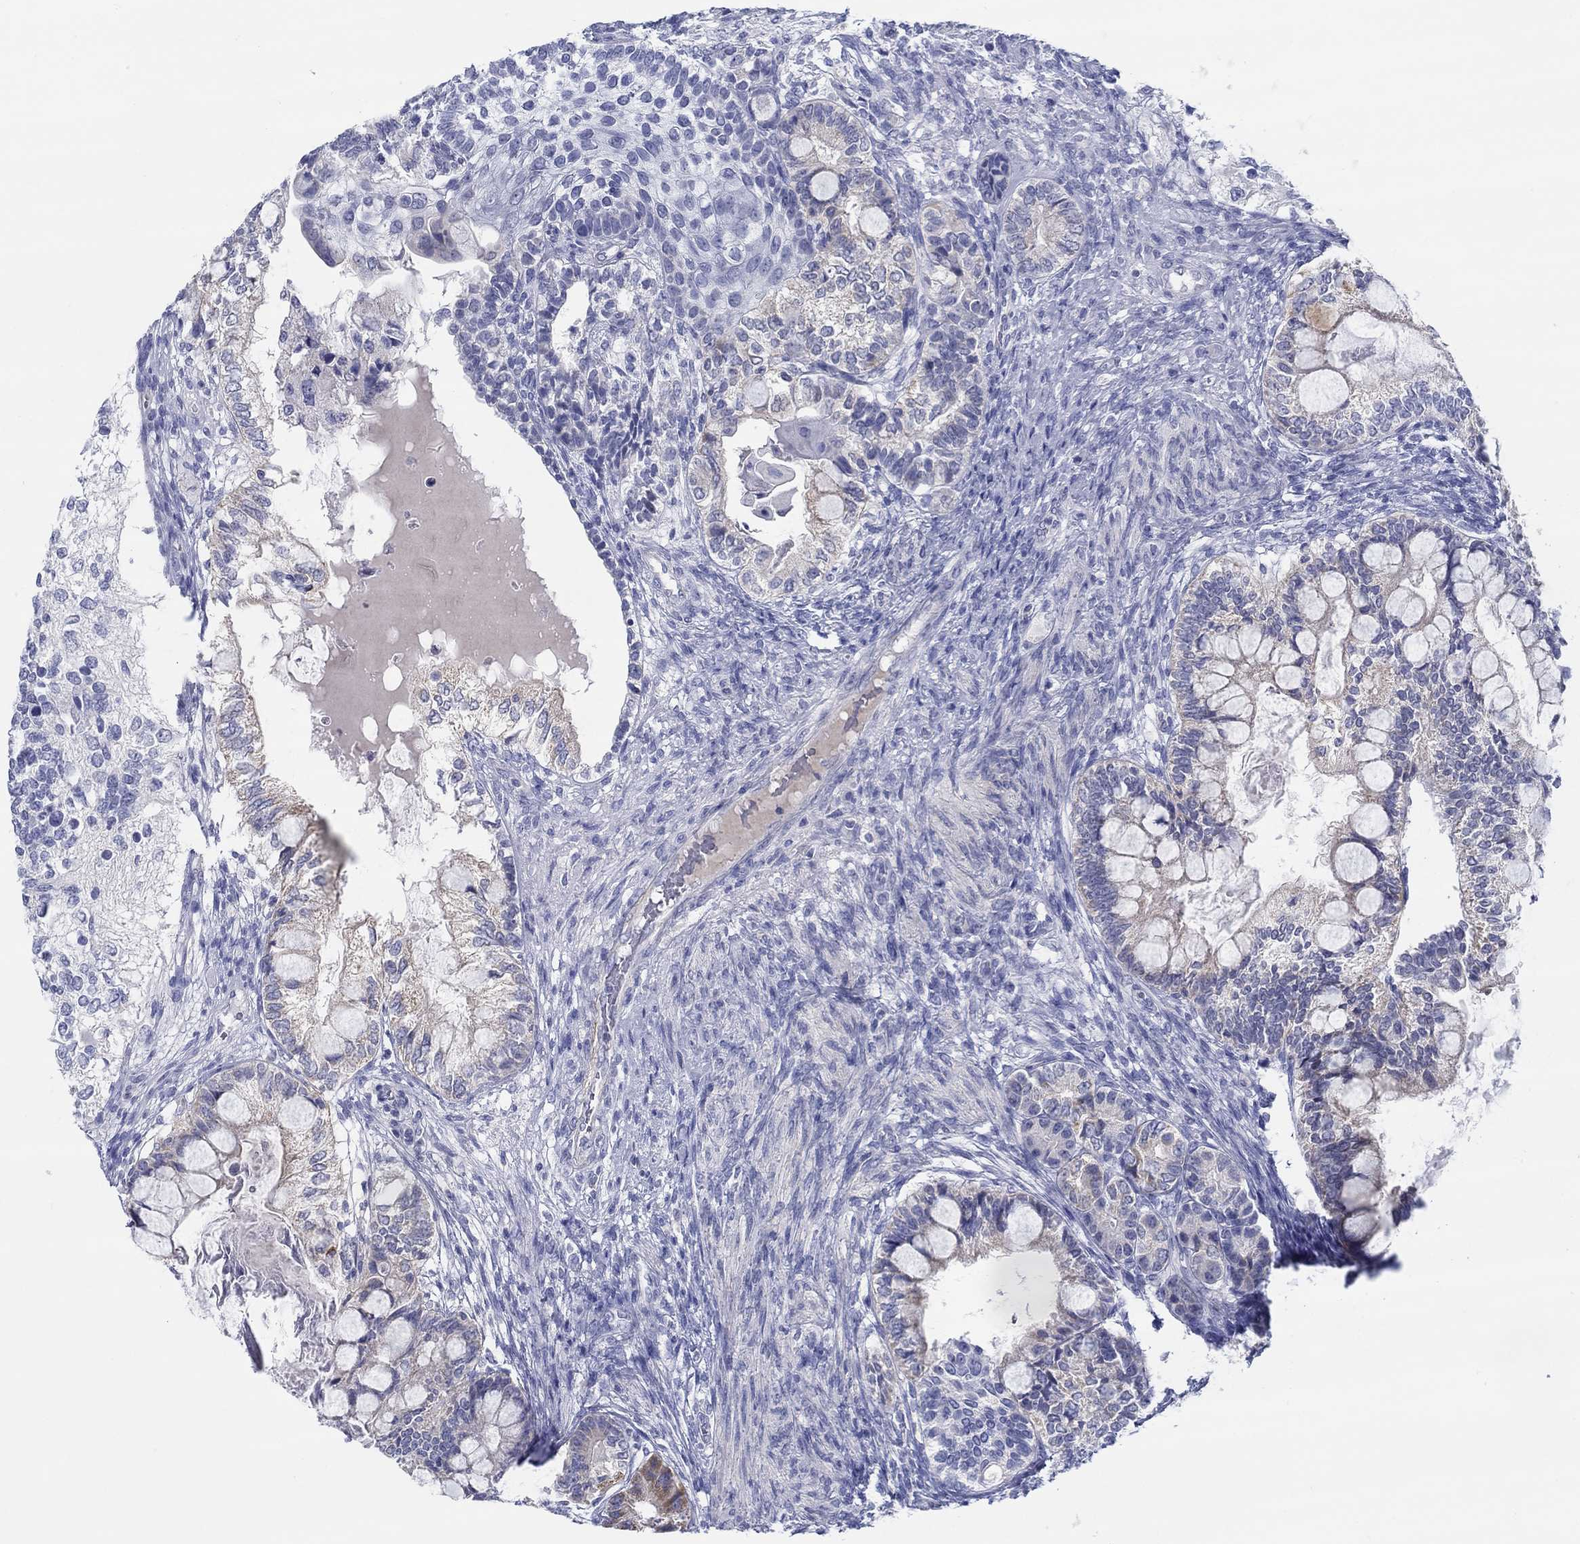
{"staining": {"intensity": "negative", "quantity": "none", "location": "none"}, "tissue": "testis cancer", "cell_type": "Tumor cells", "image_type": "cancer", "snomed": [{"axis": "morphology", "description": "Seminoma, NOS"}, {"axis": "morphology", "description": "Carcinoma, Embryonal, NOS"}, {"axis": "topography", "description": "Testis"}], "caption": "The IHC photomicrograph has no significant positivity in tumor cells of testis seminoma tissue.", "gene": "HAPLN4", "patient": {"sex": "male", "age": 41}}